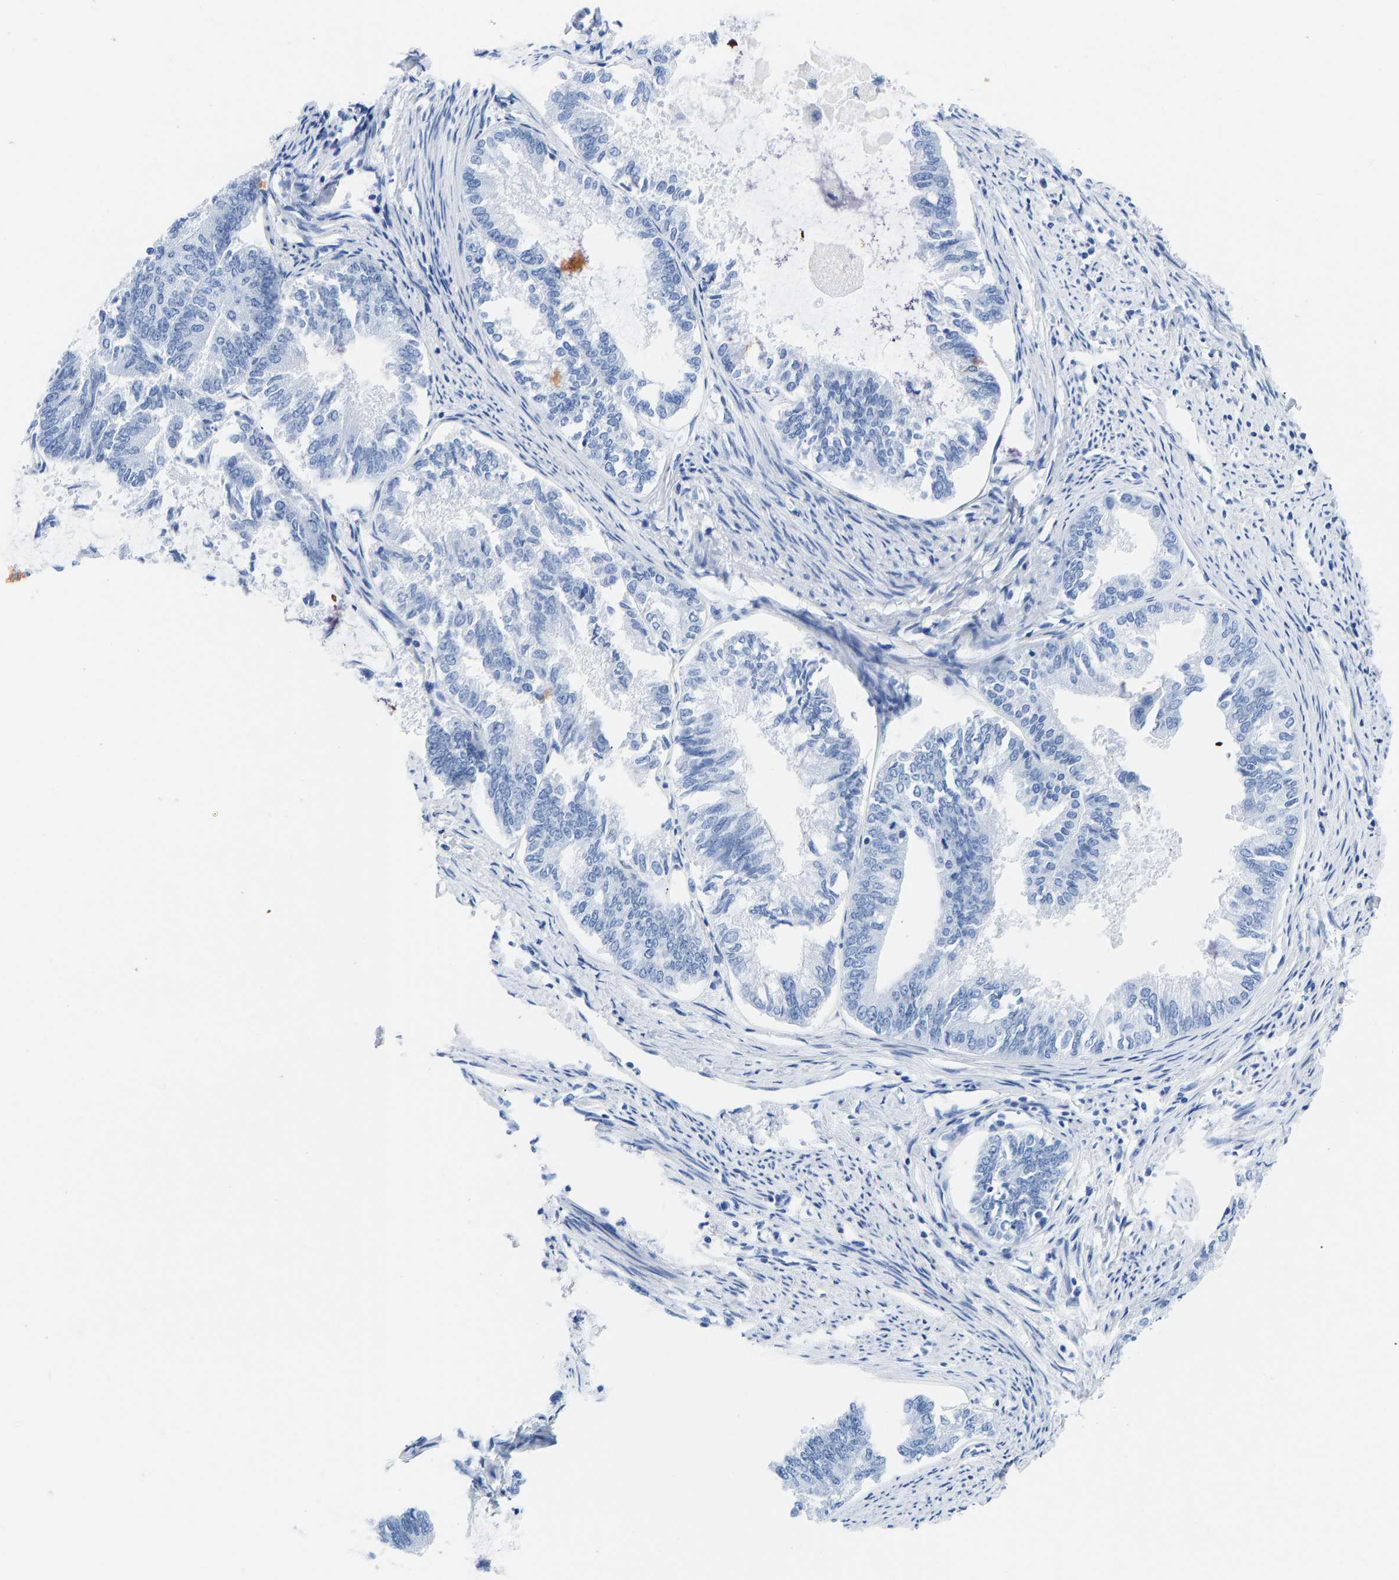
{"staining": {"intensity": "negative", "quantity": "none", "location": "none"}, "tissue": "endometrial cancer", "cell_type": "Tumor cells", "image_type": "cancer", "snomed": [{"axis": "morphology", "description": "Adenocarcinoma, NOS"}, {"axis": "topography", "description": "Endometrium"}], "caption": "Adenocarcinoma (endometrial) stained for a protein using IHC reveals no expression tumor cells.", "gene": "ELMO2", "patient": {"sex": "female", "age": 86}}